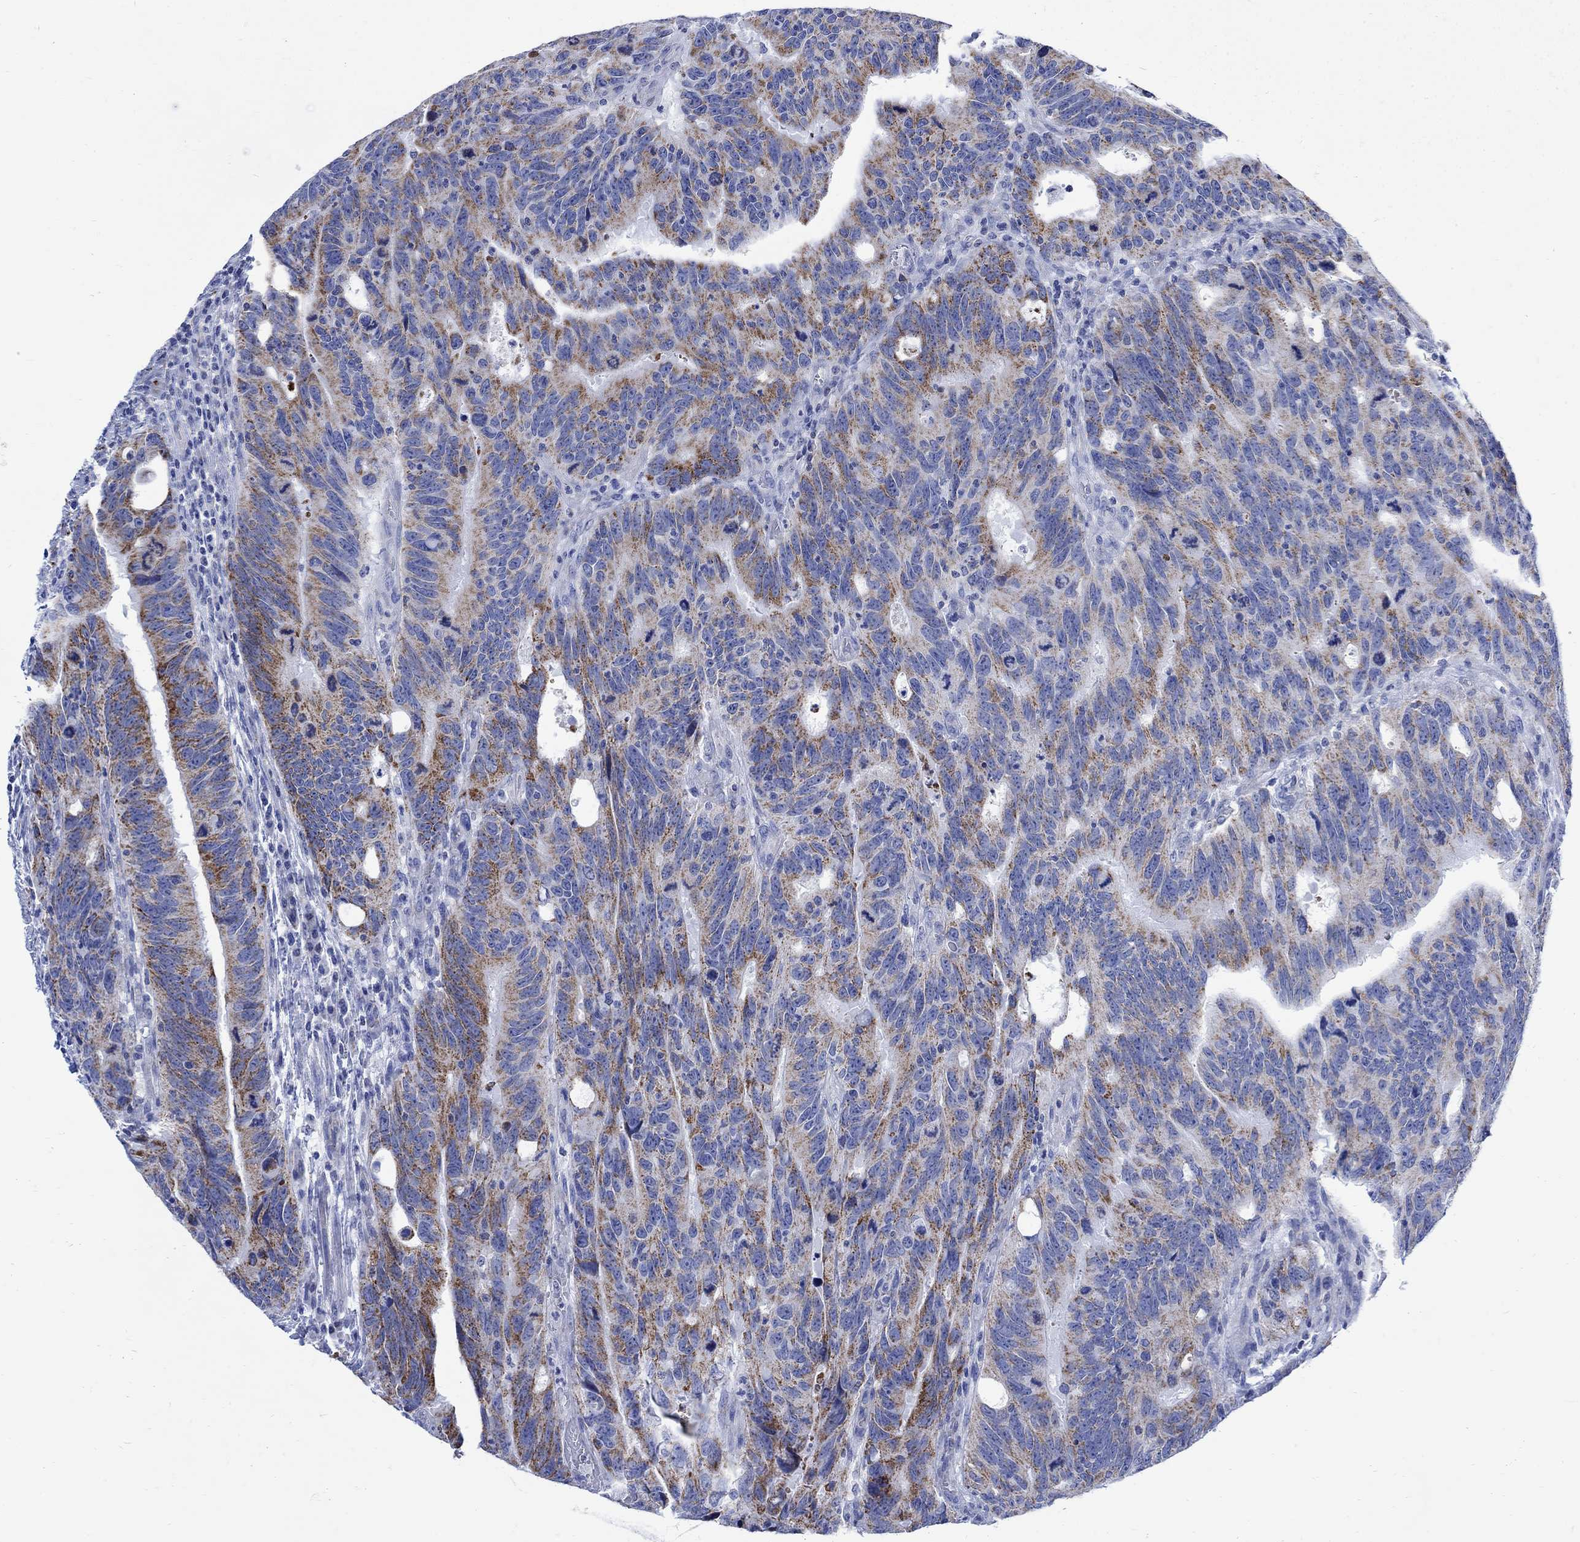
{"staining": {"intensity": "strong", "quantity": "25%-75%", "location": "cytoplasmic/membranous"}, "tissue": "colorectal cancer", "cell_type": "Tumor cells", "image_type": "cancer", "snomed": [{"axis": "morphology", "description": "Adenocarcinoma, NOS"}, {"axis": "topography", "description": "Colon"}], "caption": "Human colorectal cancer stained with a protein marker demonstrates strong staining in tumor cells.", "gene": "CPLX2", "patient": {"sex": "female", "age": 77}}